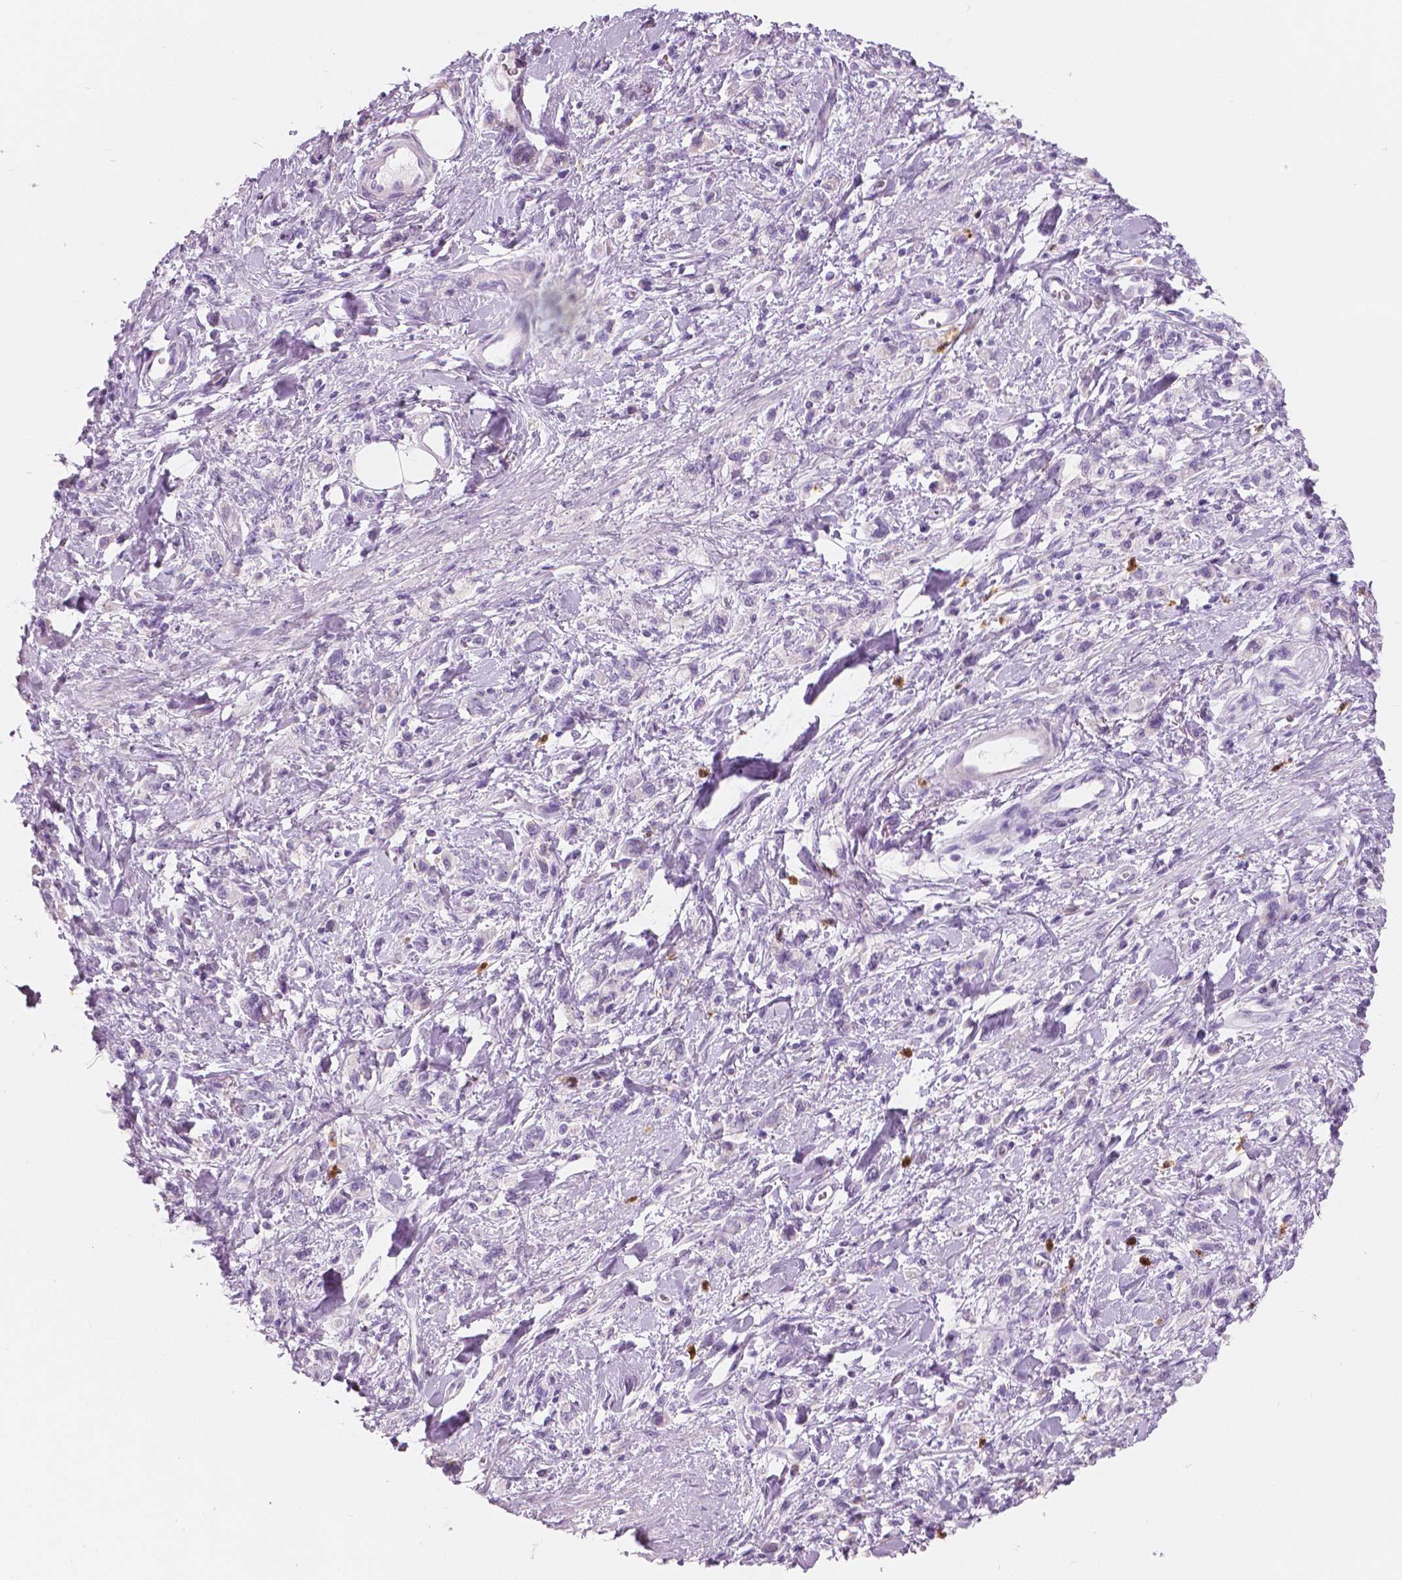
{"staining": {"intensity": "negative", "quantity": "none", "location": "none"}, "tissue": "stomach cancer", "cell_type": "Tumor cells", "image_type": "cancer", "snomed": [{"axis": "morphology", "description": "Adenocarcinoma, NOS"}, {"axis": "topography", "description": "Stomach"}], "caption": "DAB immunohistochemical staining of human stomach adenocarcinoma exhibits no significant staining in tumor cells. The staining is performed using DAB brown chromogen with nuclei counter-stained in using hematoxylin.", "gene": "CXCR2", "patient": {"sex": "male", "age": 77}}